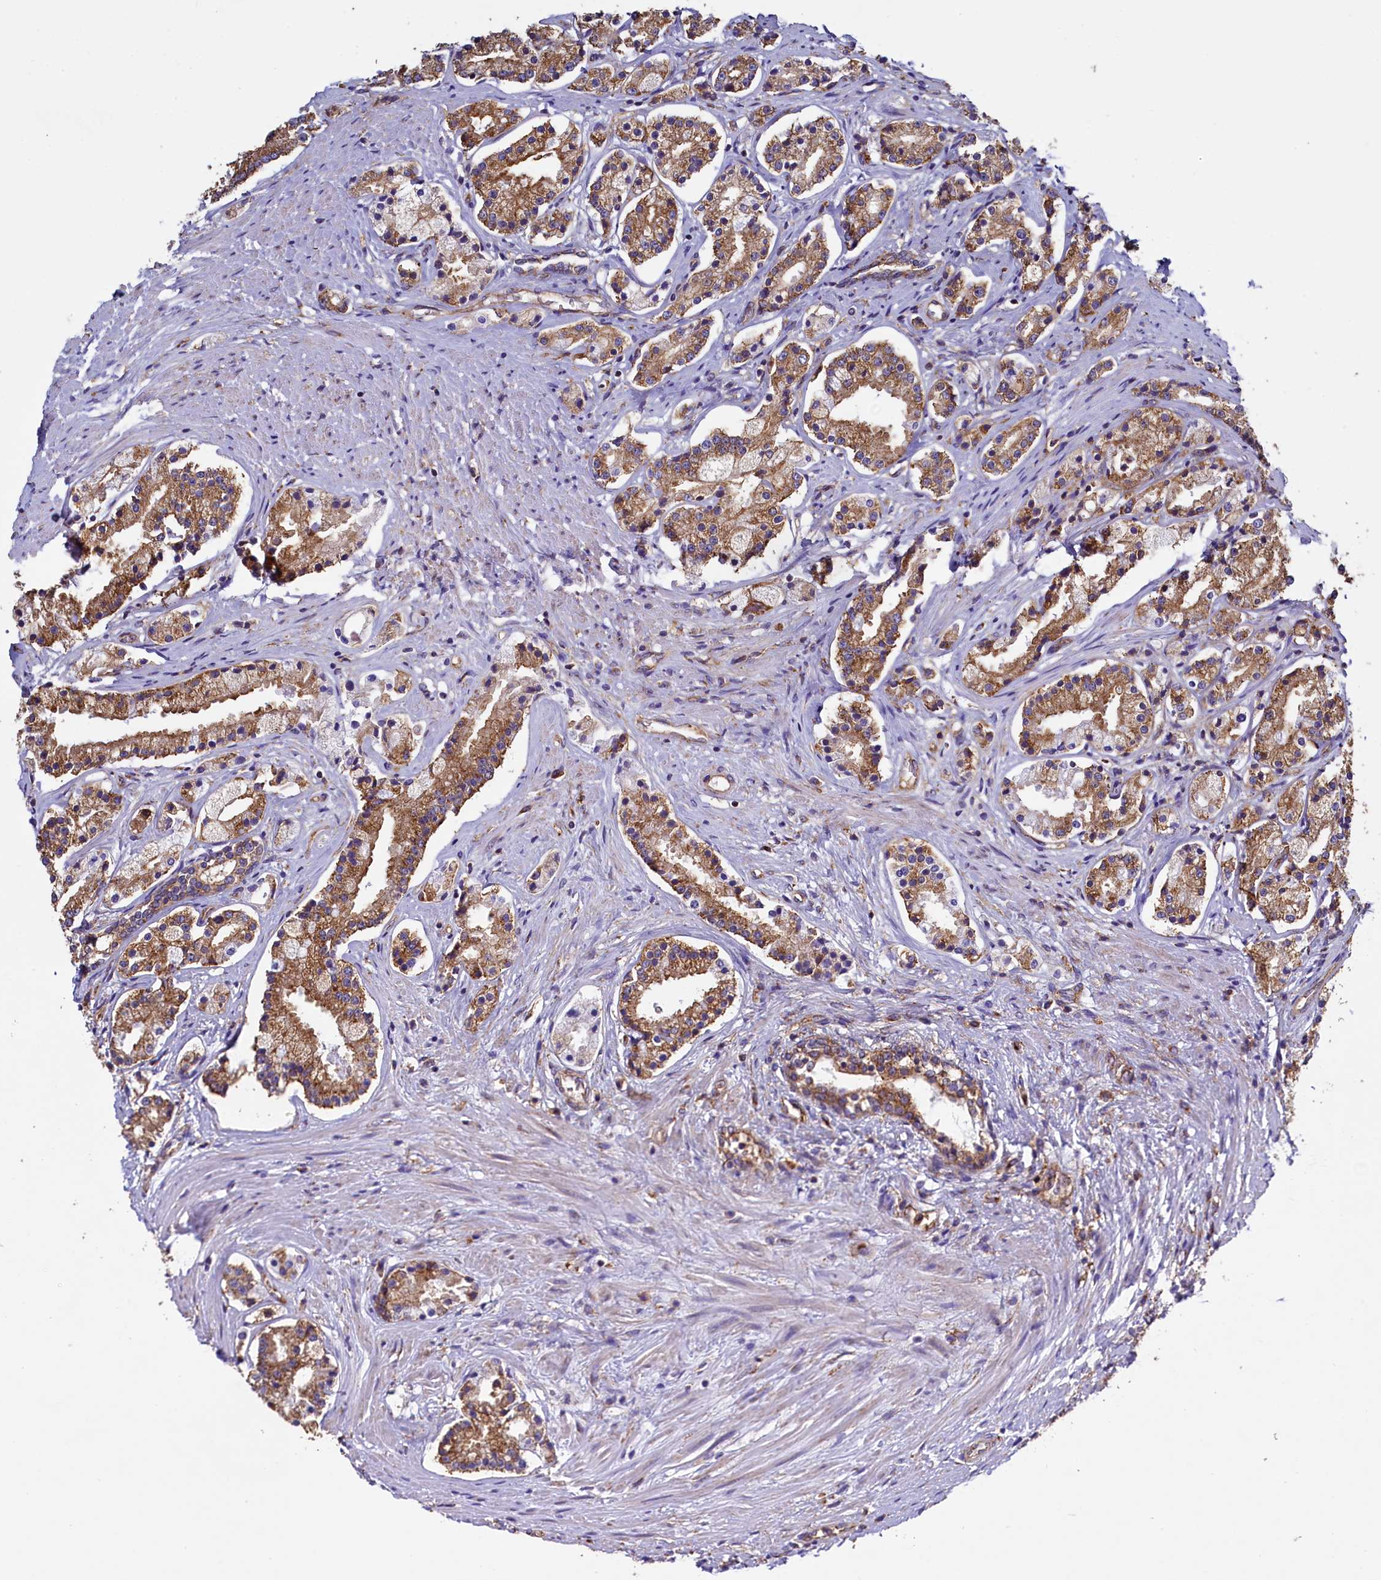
{"staining": {"intensity": "moderate", "quantity": ">75%", "location": "cytoplasmic/membranous"}, "tissue": "prostate cancer", "cell_type": "Tumor cells", "image_type": "cancer", "snomed": [{"axis": "morphology", "description": "Adenocarcinoma, High grade"}, {"axis": "topography", "description": "Prostate"}], "caption": "DAB immunohistochemical staining of adenocarcinoma (high-grade) (prostate) exhibits moderate cytoplasmic/membranous protein positivity in approximately >75% of tumor cells.", "gene": "GPR21", "patient": {"sex": "male", "age": 69}}